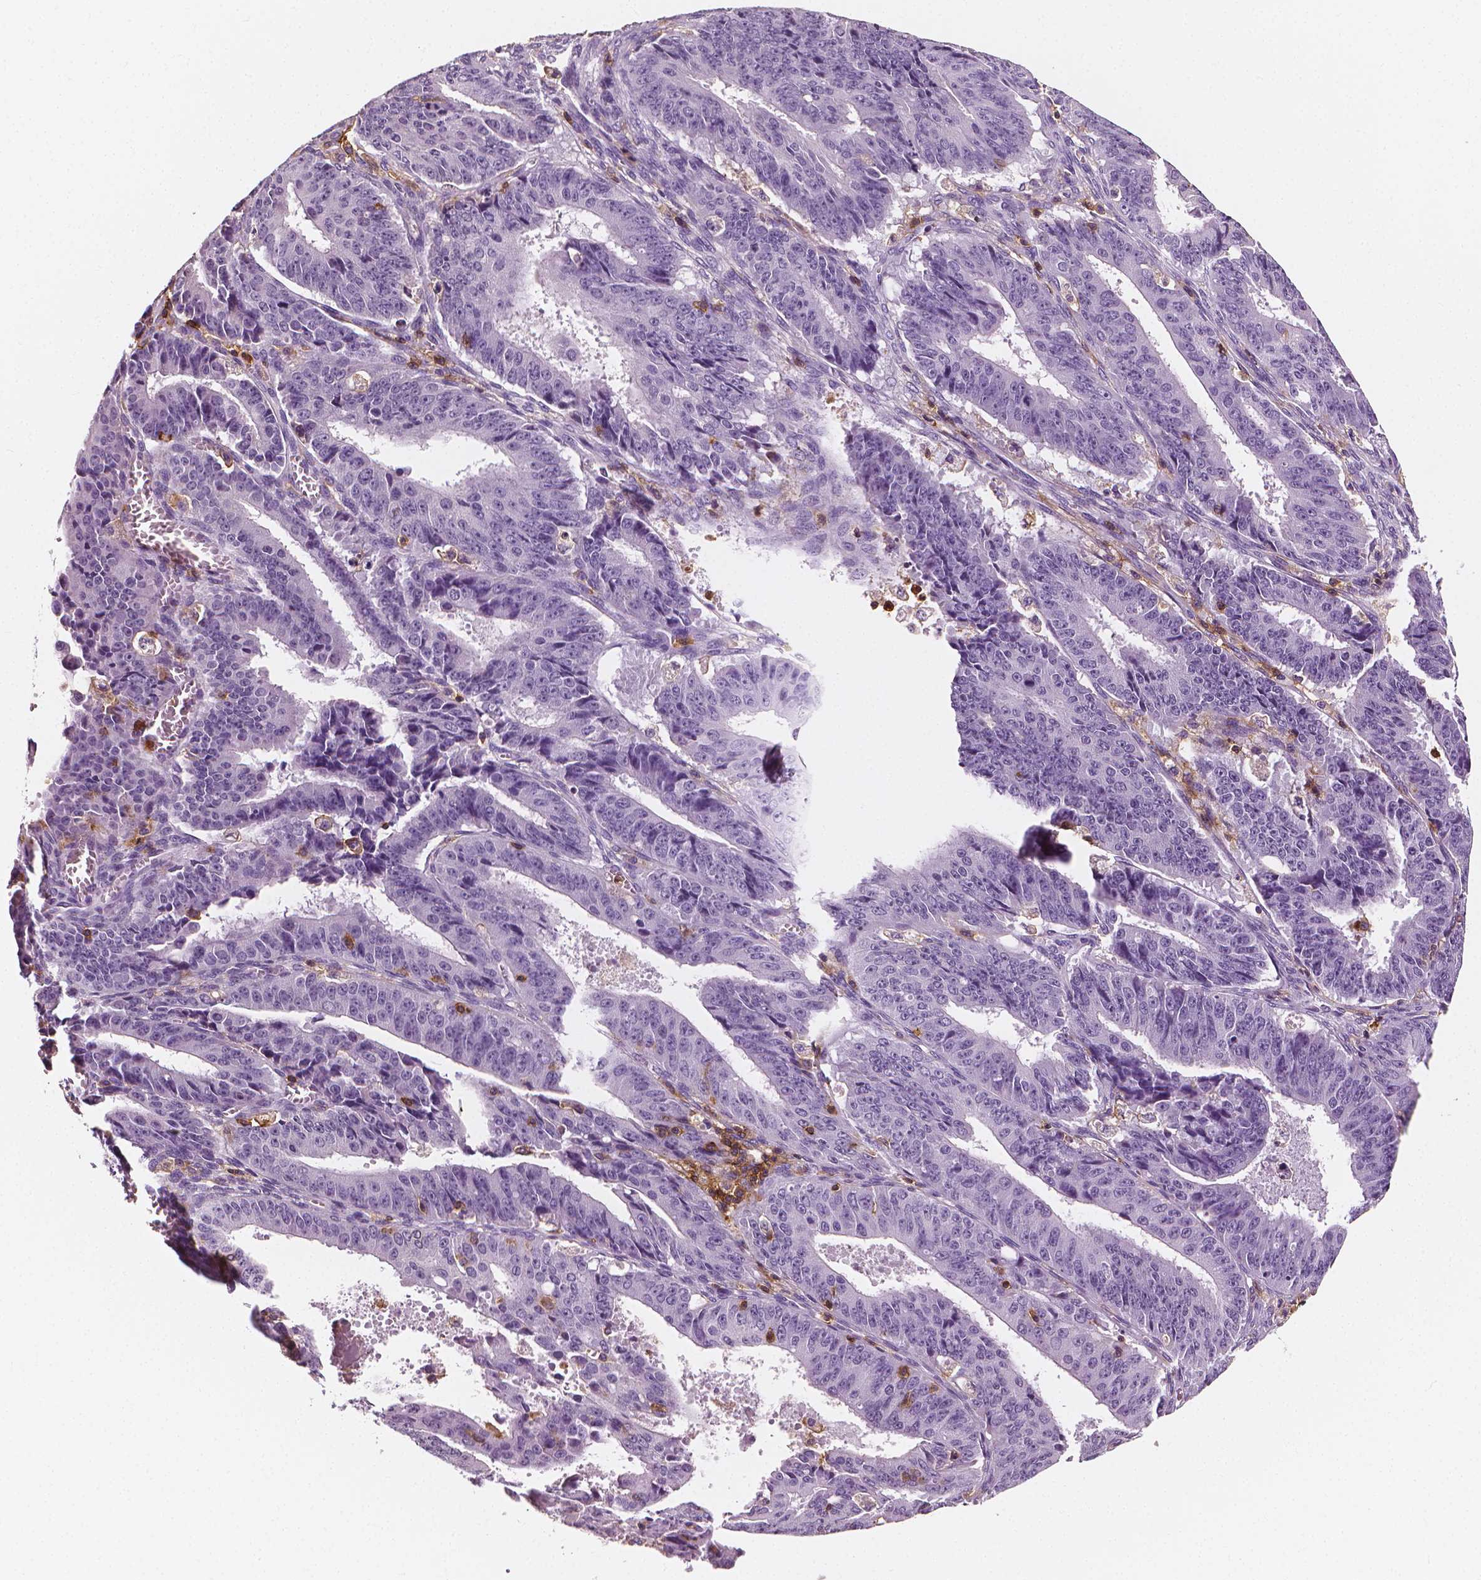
{"staining": {"intensity": "negative", "quantity": "none", "location": "none"}, "tissue": "ovarian cancer", "cell_type": "Tumor cells", "image_type": "cancer", "snomed": [{"axis": "morphology", "description": "Carcinoma, endometroid"}, {"axis": "topography", "description": "Ovary"}], "caption": "A histopathology image of human ovarian cancer is negative for staining in tumor cells. Brightfield microscopy of immunohistochemistry (IHC) stained with DAB (brown) and hematoxylin (blue), captured at high magnification.", "gene": "PTPRC", "patient": {"sex": "female", "age": 42}}